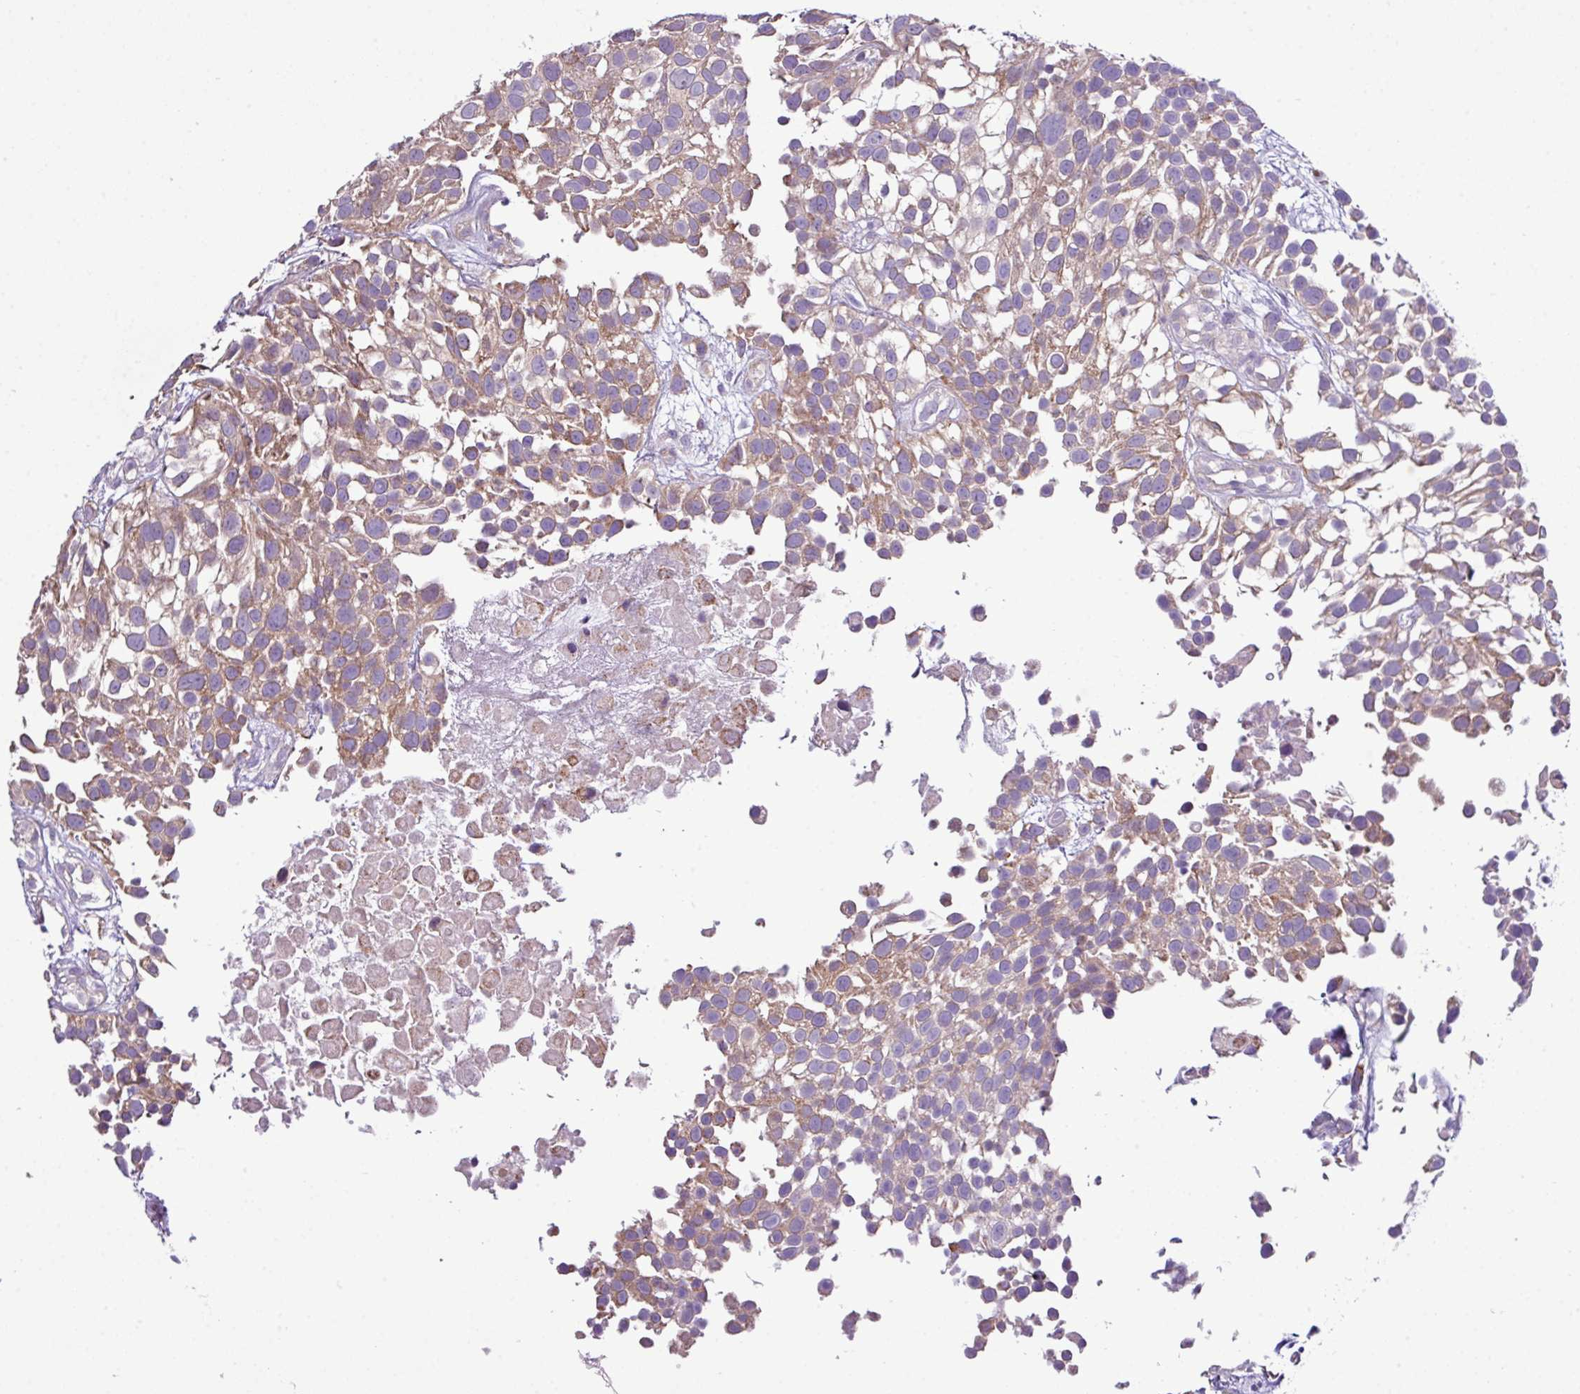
{"staining": {"intensity": "moderate", "quantity": "25%-75%", "location": "cytoplasmic/membranous"}, "tissue": "urothelial cancer", "cell_type": "Tumor cells", "image_type": "cancer", "snomed": [{"axis": "morphology", "description": "Urothelial carcinoma, High grade"}, {"axis": "topography", "description": "Urinary bladder"}], "caption": "This is an image of IHC staining of urothelial carcinoma (high-grade), which shows moderate staining in the cytoplasmic/membranous of tumor cells.", "gene": "AGAP5", "patient": {"sex": "male", "age": 56}}